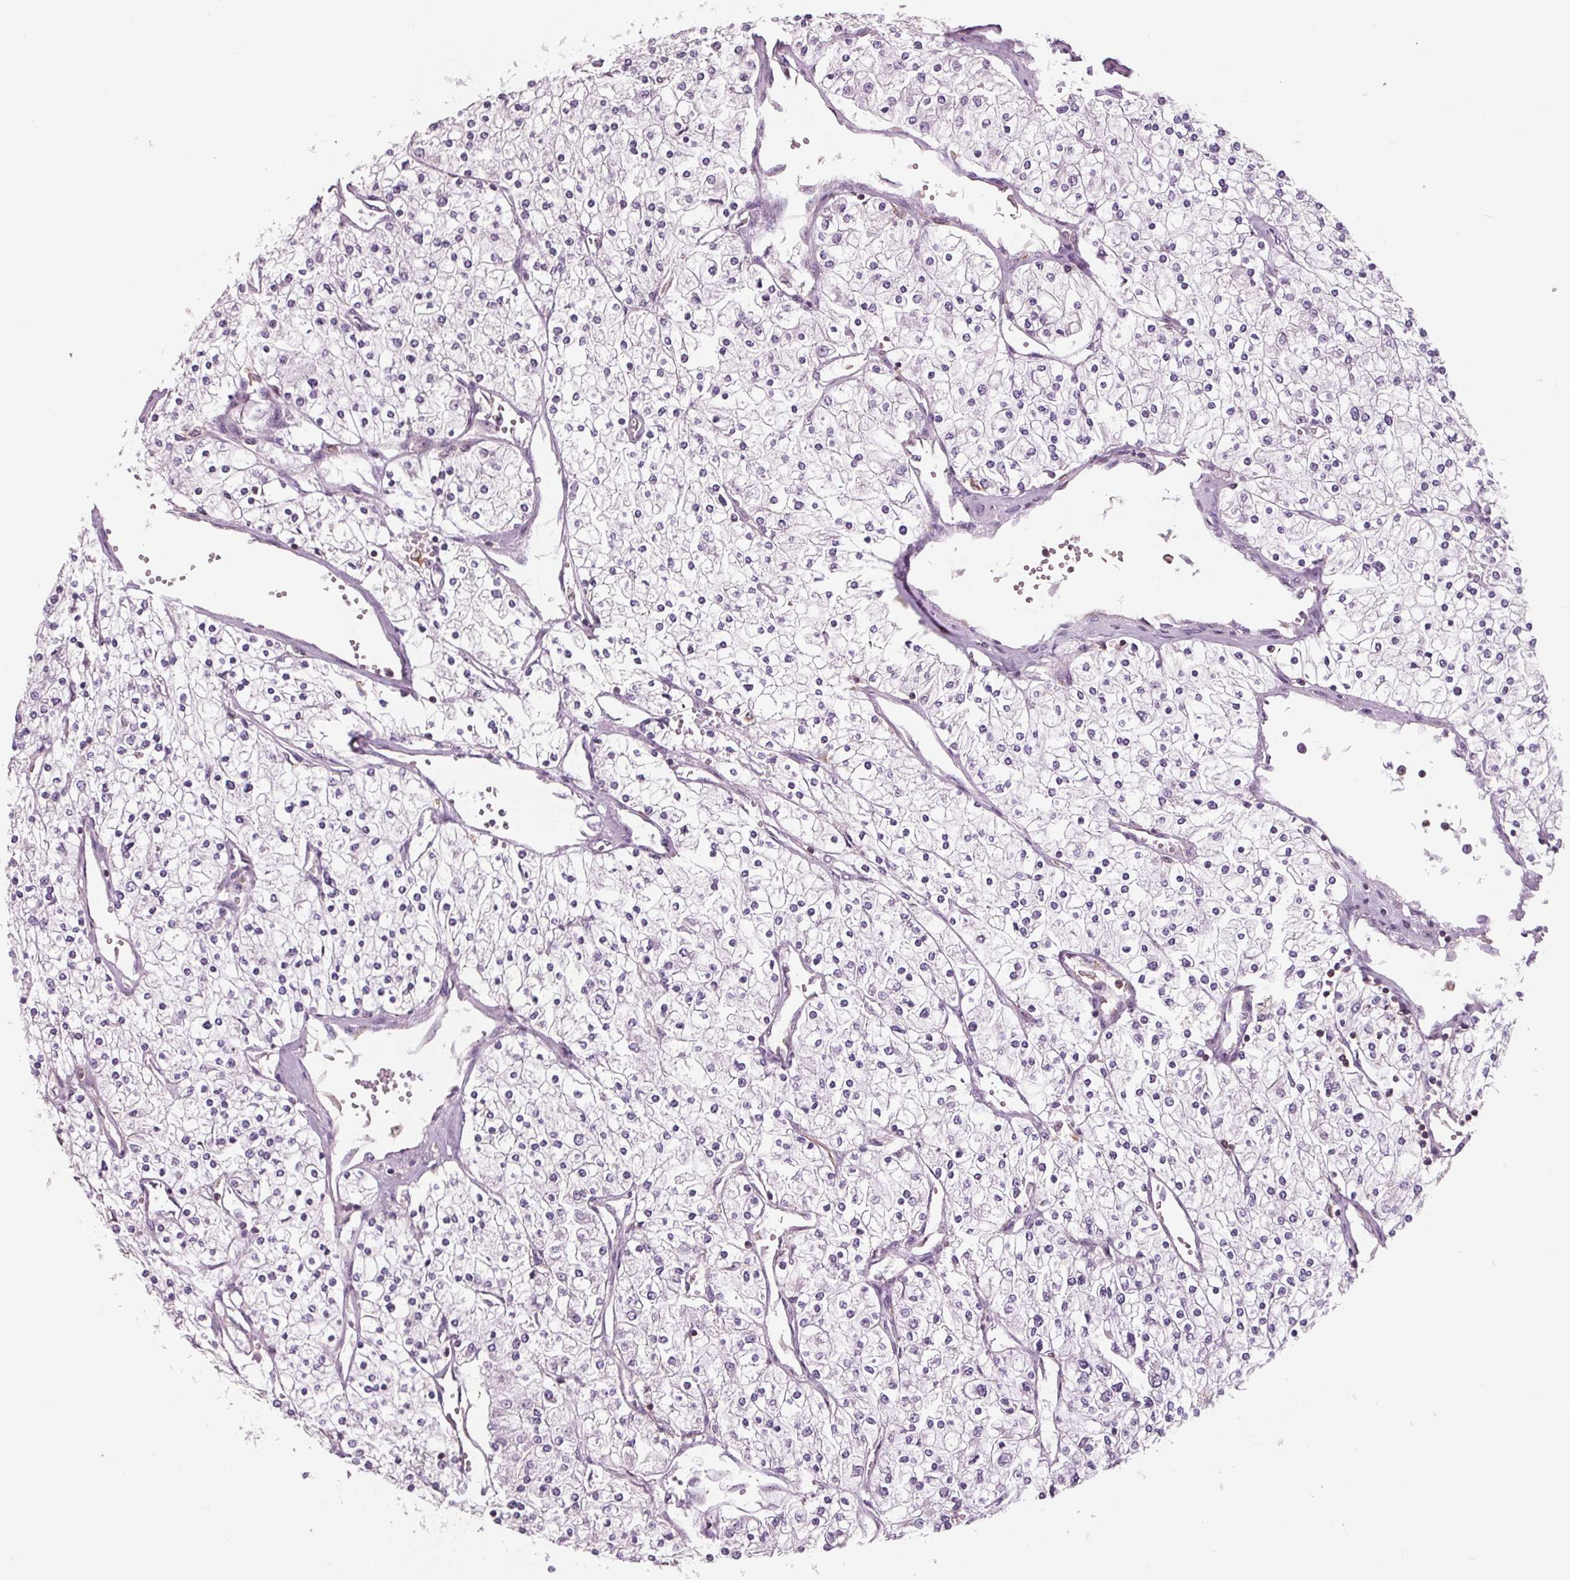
{"staining": {"intensity": "negative", "quantity": "none", "location": "none"}, "tissue": "renal cancer", "cell_type": "Tumor cells", "image_type": "cancer", "snomed": [{"axis": "morphology", "description": "Adenocarcinoma, NOS"}, {"axis": "topography", "description": "Kidney"}], "caption": "This is an IHC photomicrograph of human adenocarcinoma (renal). There is no expression in tumor cells.", "gene": "ARHGAP25", "patient": {"sex": "male", "age": 80}}